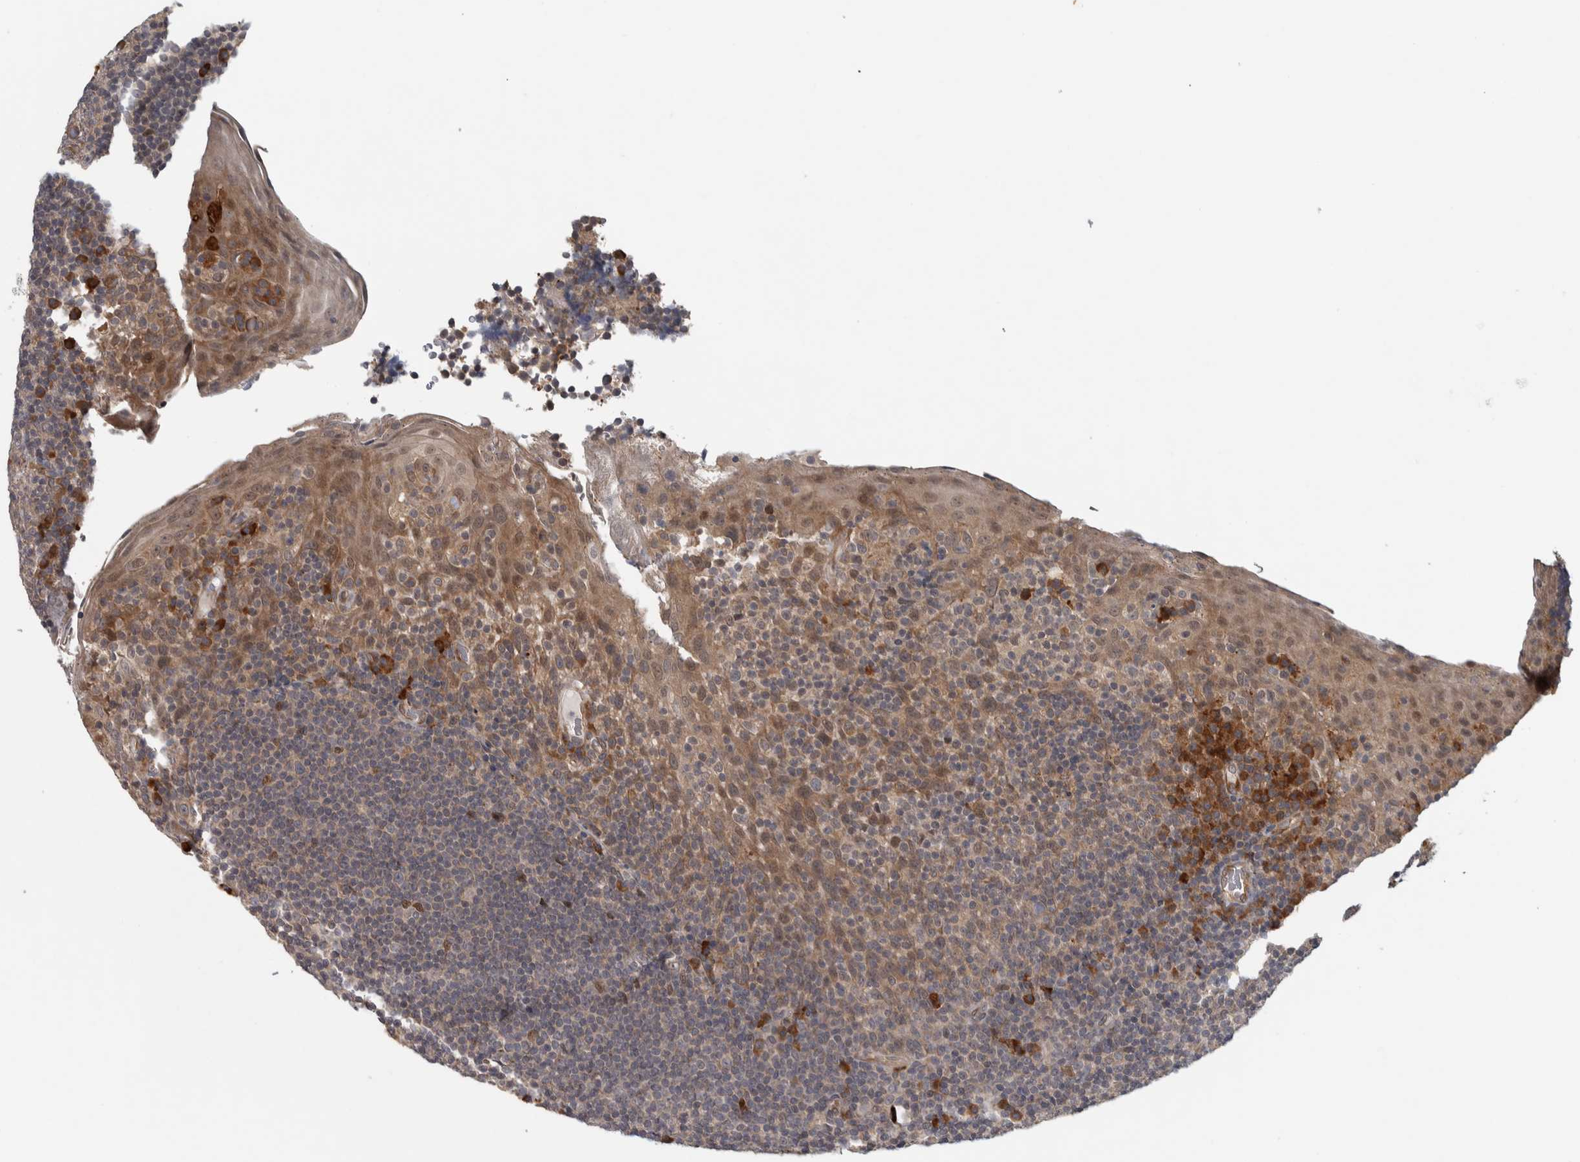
{"staining": {"intensity": "moderate", "quantity": "<25%", "location": "cytoplasmic/membranous"}, "tissue": "tonsil", "cell_type": "Germinal center cells", "image_type": "normal", "snomed": [{"axis": "morphology", "description": "Normal tissue, NOS"}, {"axis": "topography", "description": "Tonsil"}], "caption": "This photomicrograph demonstrates benign tonsil stained with immunohistochemistry (IHC) to label a protein in brown. The cytoplasmic/membranous of germinal center cells show moderate positivity for the protein. Nuclei are counter-stained blue.", "gene": "TBC1D31", "patient": {"sex": "male", "age": 17}}